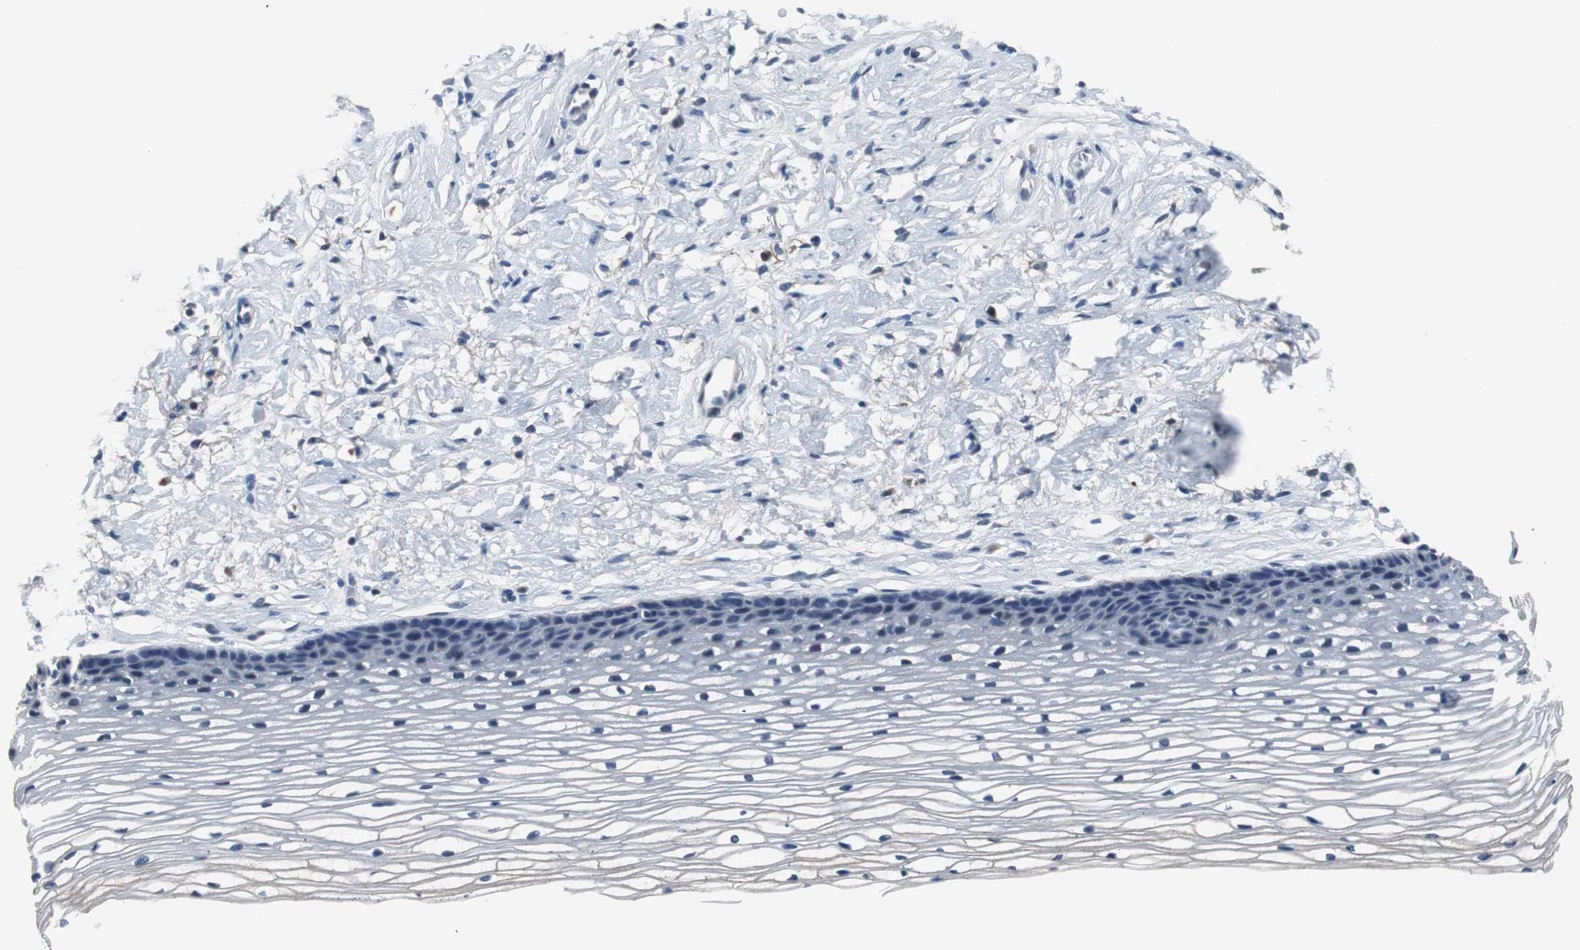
{"staining": {"intensity": "negative", "quantity": "none", "location": "none"}, "tissue": "cervix", "cell_type": "Glandular cells", "image_type": "normal", "snomed": [{"axis": "morphology", "description": "Normal tissue, NOS"}, {"axis": "topography", "description": "Cervix"}], "caption": "DAB immunohistochemical staining of normal human cervix exhibits no significant staining in glandular cells. Brightfield microscopy of immunohistochemistry (IHC) stained with DAB (3,3'-diaminobenzidine) (brown) and hematoxylin (blue), captured at high magnification.", "gene": "PCYT1B", "patient": {"sex": "female", "age": 77}}